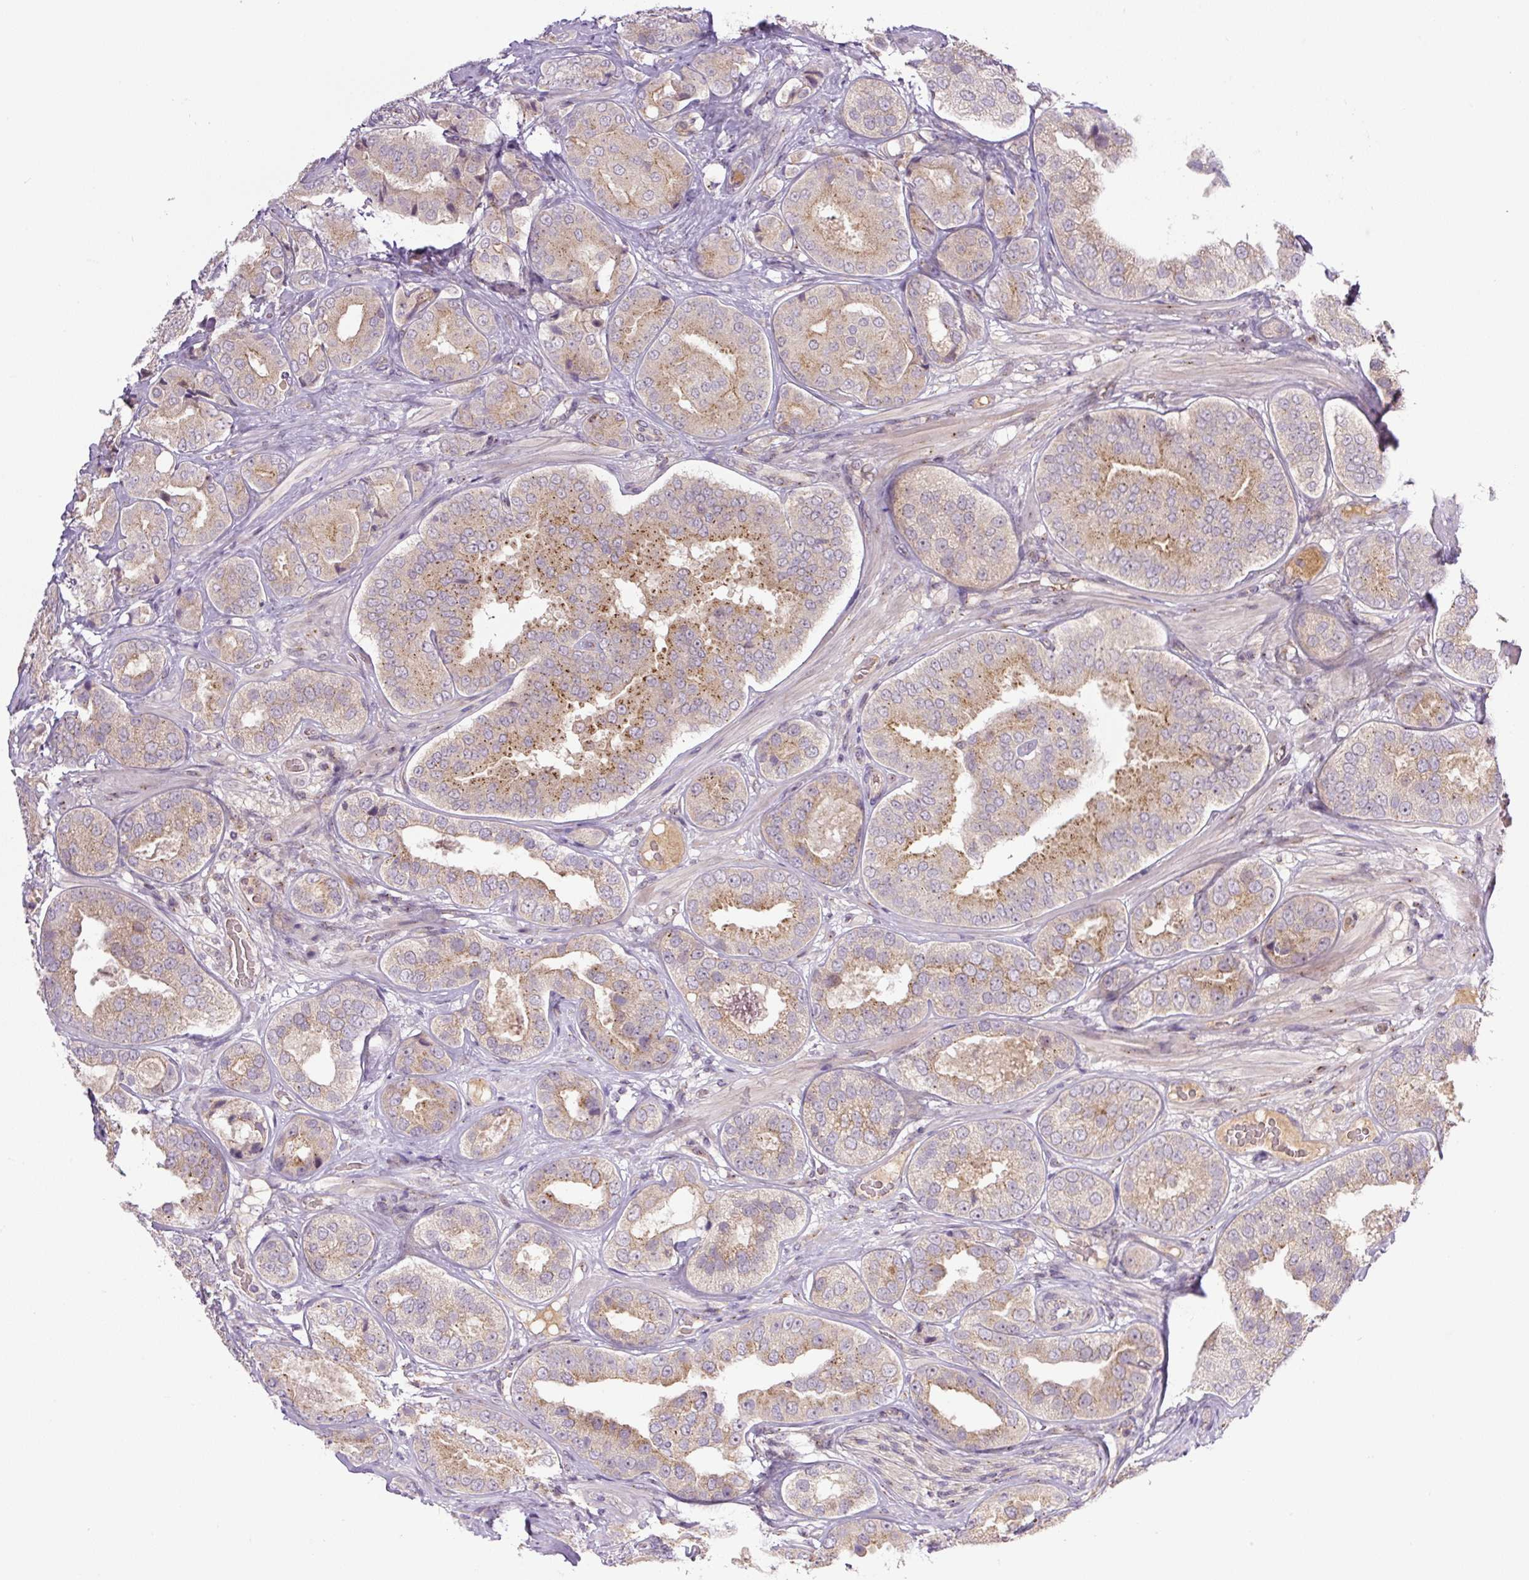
{"staining": {"intensity": "moderate", "quantity": "25%-75%", "location": "cytoplasmic/membranous"}, "tissue": "prostate cancer", "cell_type": "Tumor cells", "image_type": "cancer", "snomed": [{"axis": "morphology", "description": "Adenocarcinoma, High grade"}, {"axis": "topography", "description": "Prostate"}], "caption": "Prostate cancer (adenocarcinoma (high-grade)) stained with immunohistochemistry reveals moderate cytoplasmic/membranous staining in about 25%-75% of tumor cells.", "gene": "PCM1", "patient": {"sex": "male", "age": 63}}